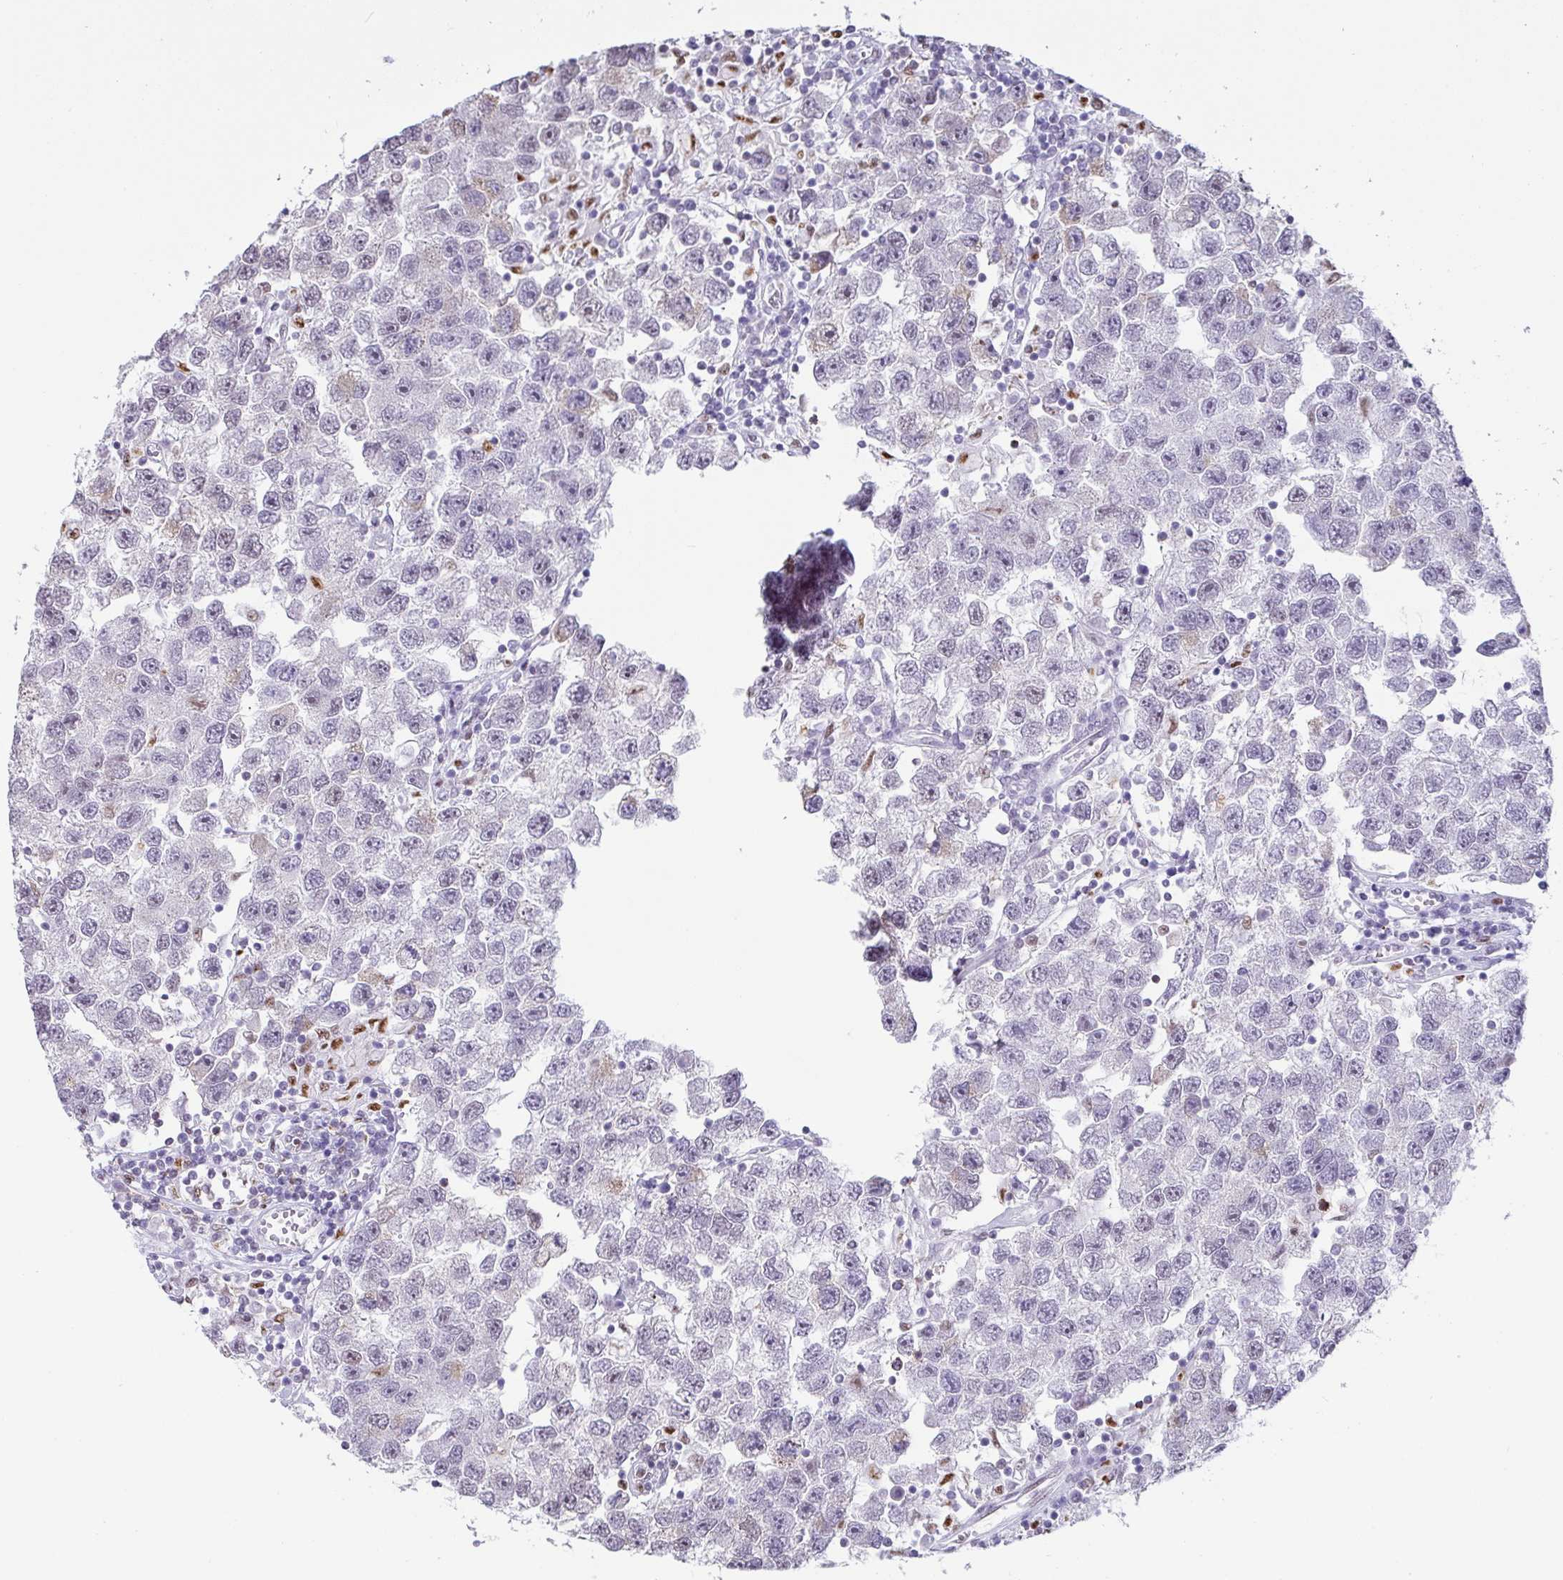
{"staining": {"intensity": "negative", "quantity": "none", "location": "none"}, "tissue": "testis cancer", "cell_type": "Tumor cells", "image_type": "cancer", "snomed": [{"axis": "morphology", "description": "Seminoma, NOS"}, {"axis": "topography", "description": "Testis"}], "caption": "A photomicrograph of human testis cancer (seminoma) is negative for staining in tumor cells. (DAB (3,3'-diaminobenzidine) immunohistochemistry with hematoxylin counter stain).", "gene": "BTBD10", "patient": {"sex": "male", "age": 26}}